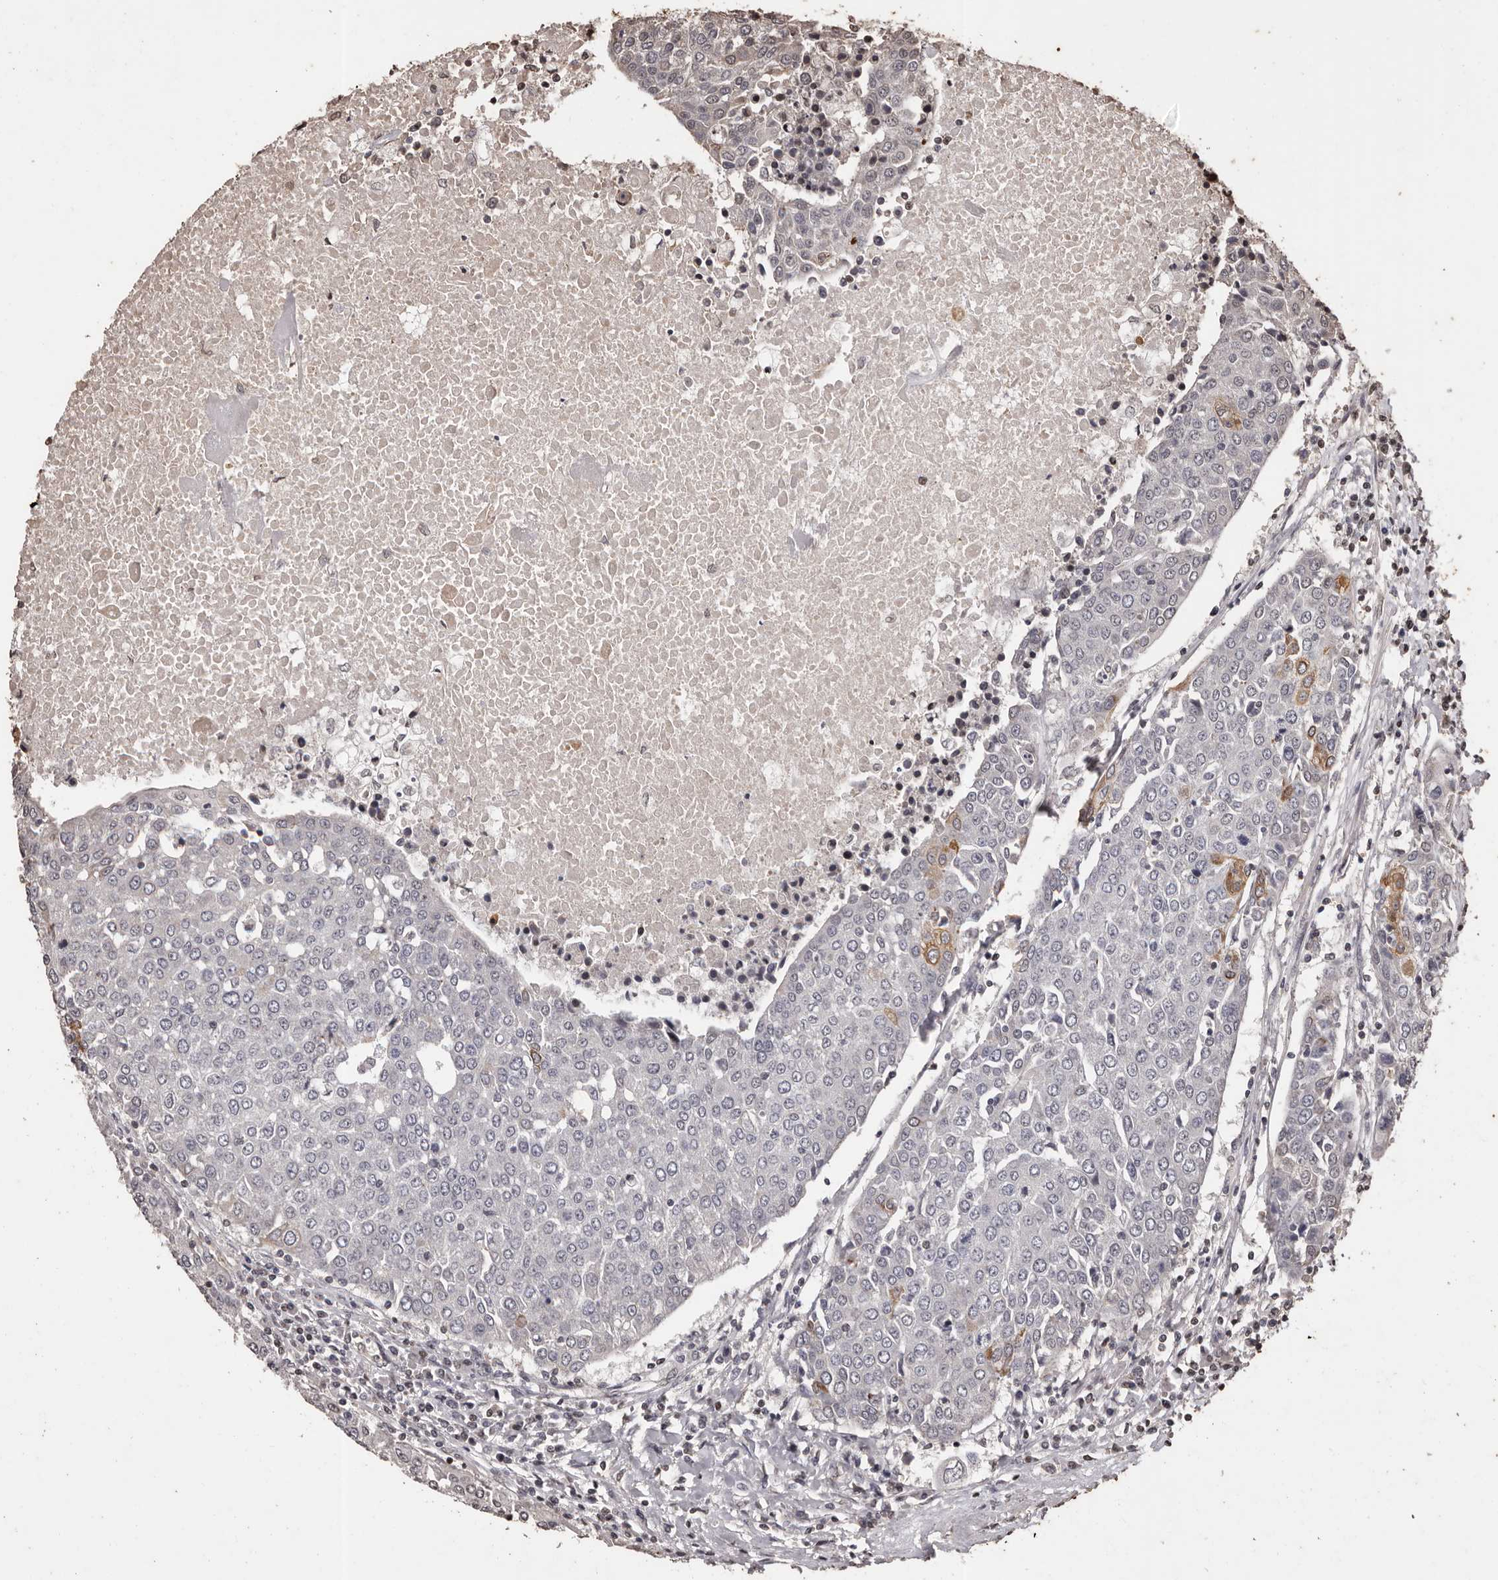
{"staining": {"intensity": "moderate", "quantity": "<25%", "location": "cytoplasmic/membranous"}, "tissue": "urothelial cancer", "cell_type": "Tumor cells", "image_type": "cancer", "snomed": [{"axis": "morphology", "description": "Urothelial carcinoma, High grade"}, {"axis": "topography", "description": "Urinary bladder"}], "caption": "Protein expression analysis of urothelial carcinoma (high-grade) reveals moderate cytoplasmic/membranous expression in about <25% of tumor cells.", "gene": "NAV1", "patient": {"sex": "female", "age": 85}}